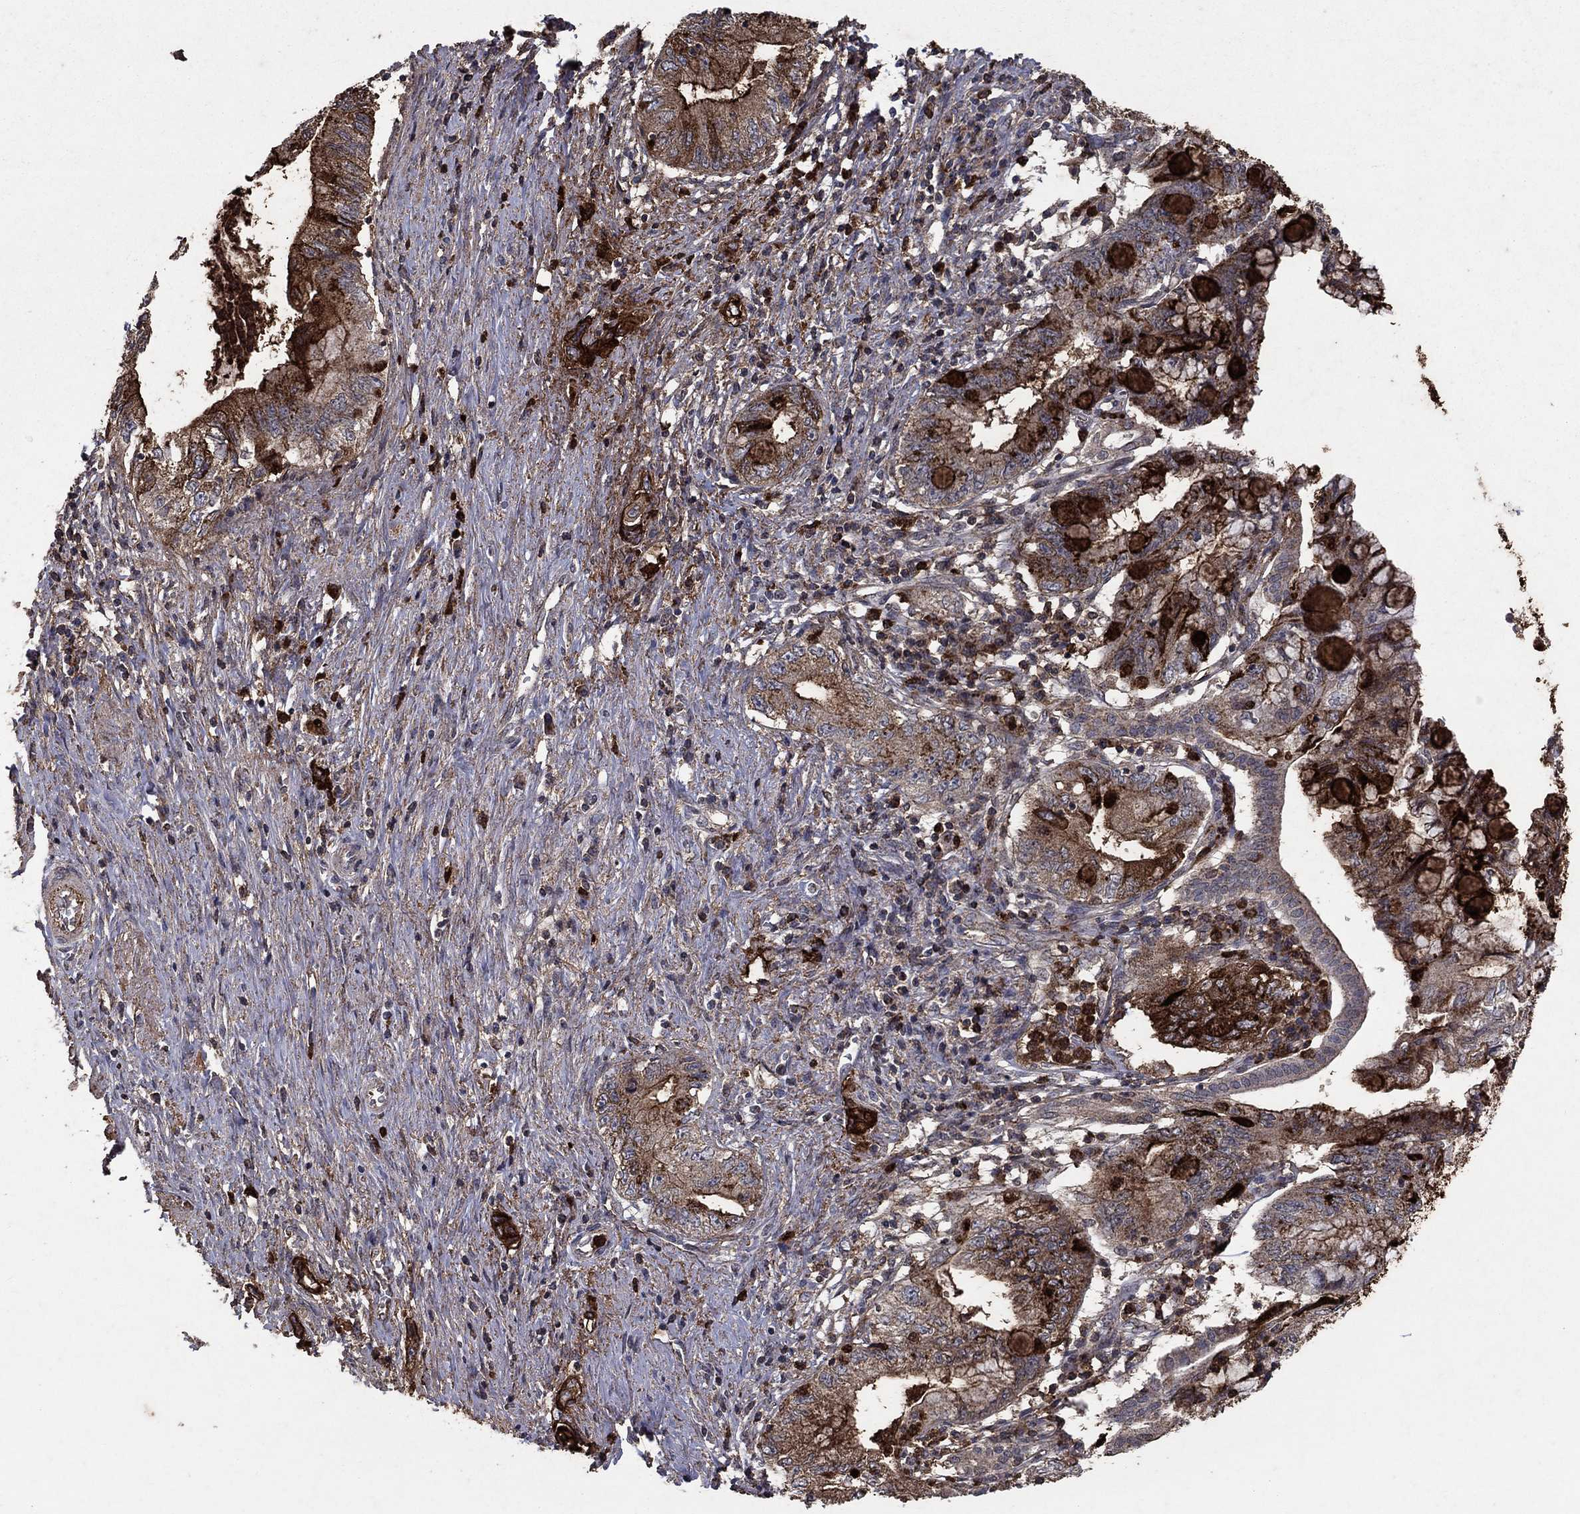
{"staining": {"intensity": "strong", "quantity": "25%-75%", "location": "cytoplasmic/membranous"}, "tissue": "pancreatic cancer", "cell_type": "Tumor cells", "image_type": "cancer", "snomed": [{"axis": "morphology", "description": "Adenocarcinoma, NOS"}, {"axis": "topography", "description": "Pancreas"}], "caption": "The histopathology image demonstrates staining of pancreatic adenocarcinoma, revealing strong cytoplasmic/membranous protein staining (brown color) within tumor cells. The staining is performed using DAB brown chromogen to label protein expression. The nuclei are counter-stained blue using hematoxylin.", "gene": "CD24", "patient": {"sex": "female", "age": 73}}